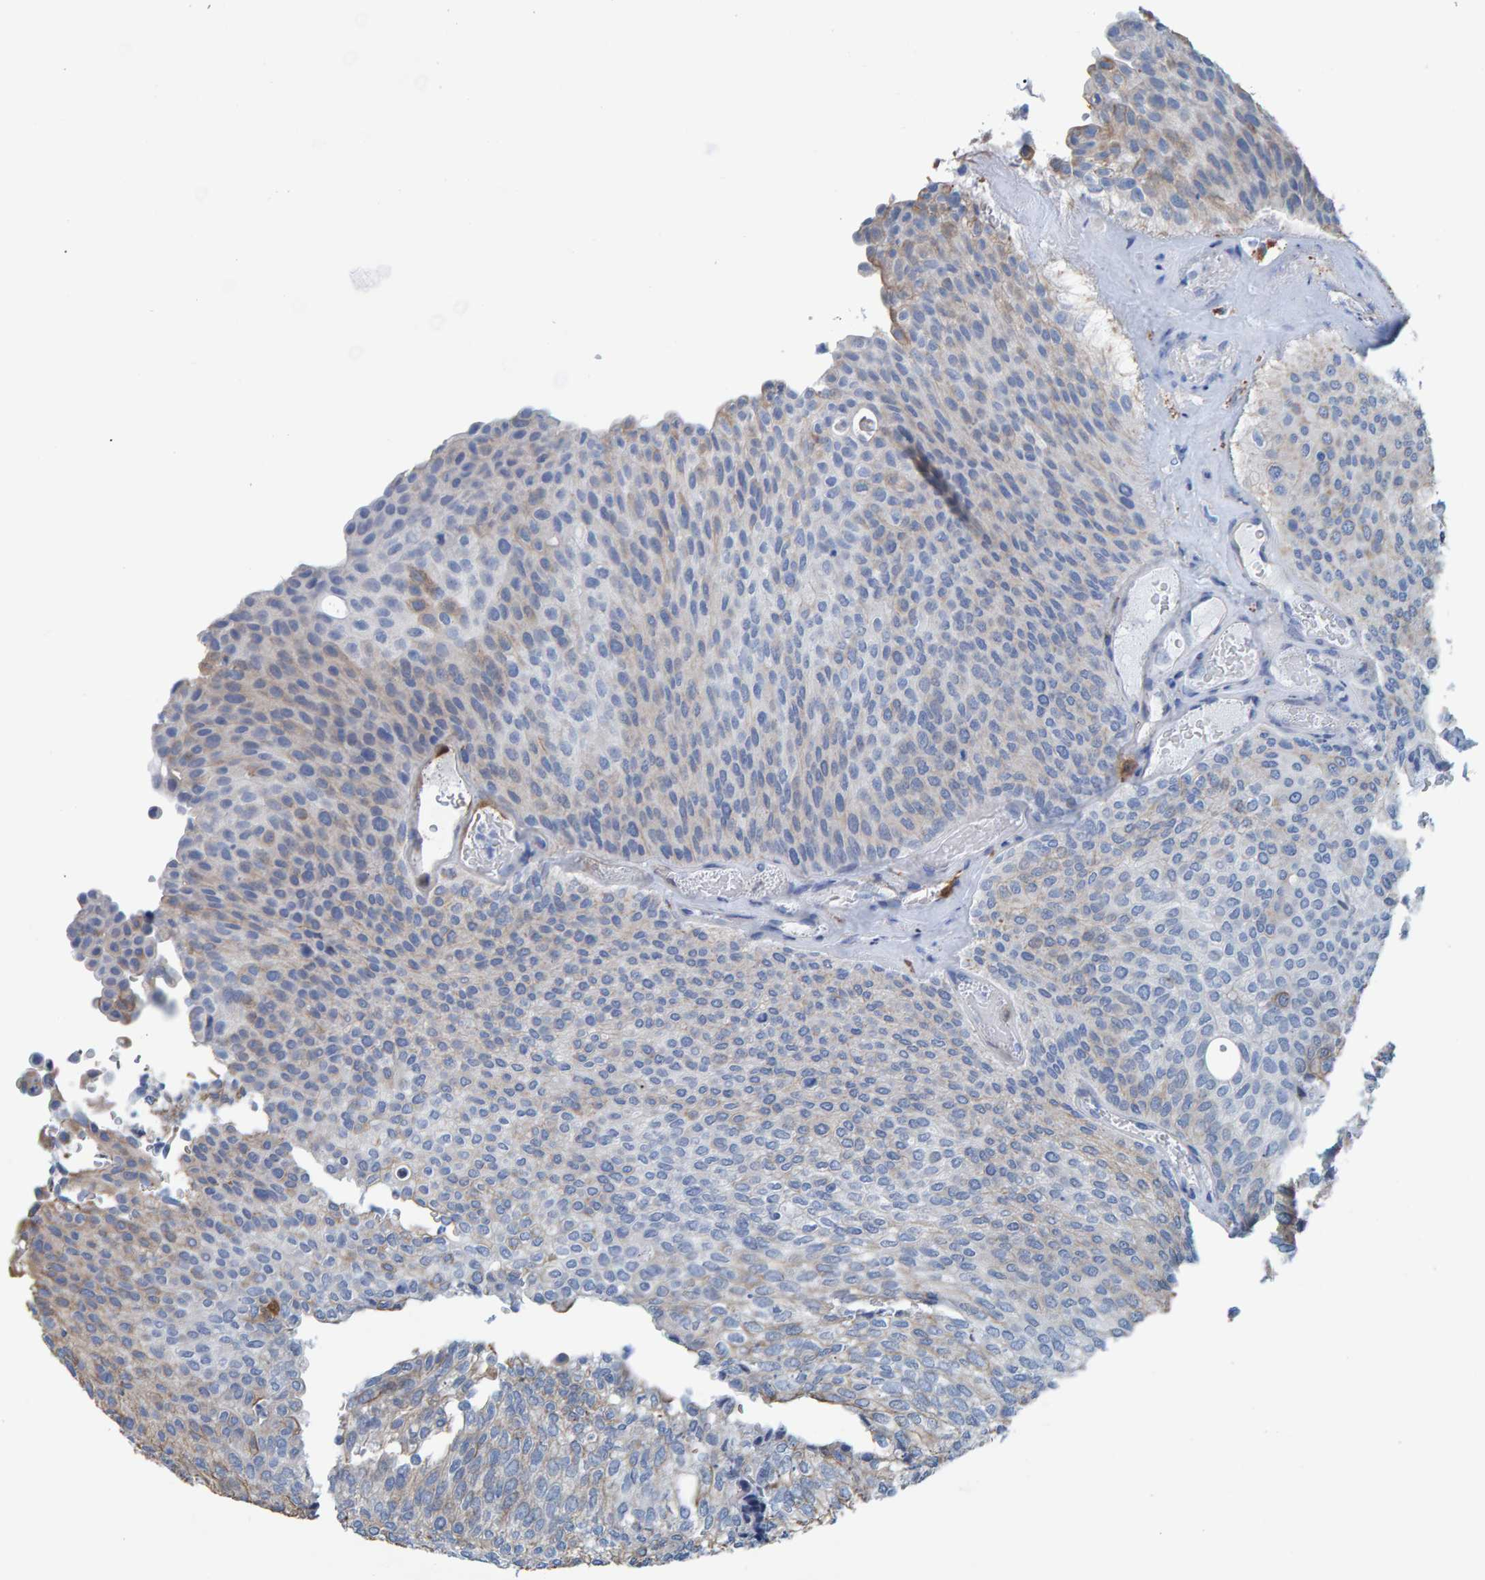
{"staining": {"intensity": "negative", "quantity": "none", "location": "none"}, "tissue": "urothelial cancer", "cell_type": "Tumor cells", "image_type": "cancer", "snomed": [{"axis": "morphology", "description": "Urothelial carcinoma, Low grade"}, {"axis": "topography", "description": "Urinary bladder"}], "caption": "This is a micrograph of immunohistochemistry staining of low-grade urothelial carcinoma, which shows no positivity in tumor cells.", "gene": "IDO1", "patient": {"sex": "female", "age": 79}}